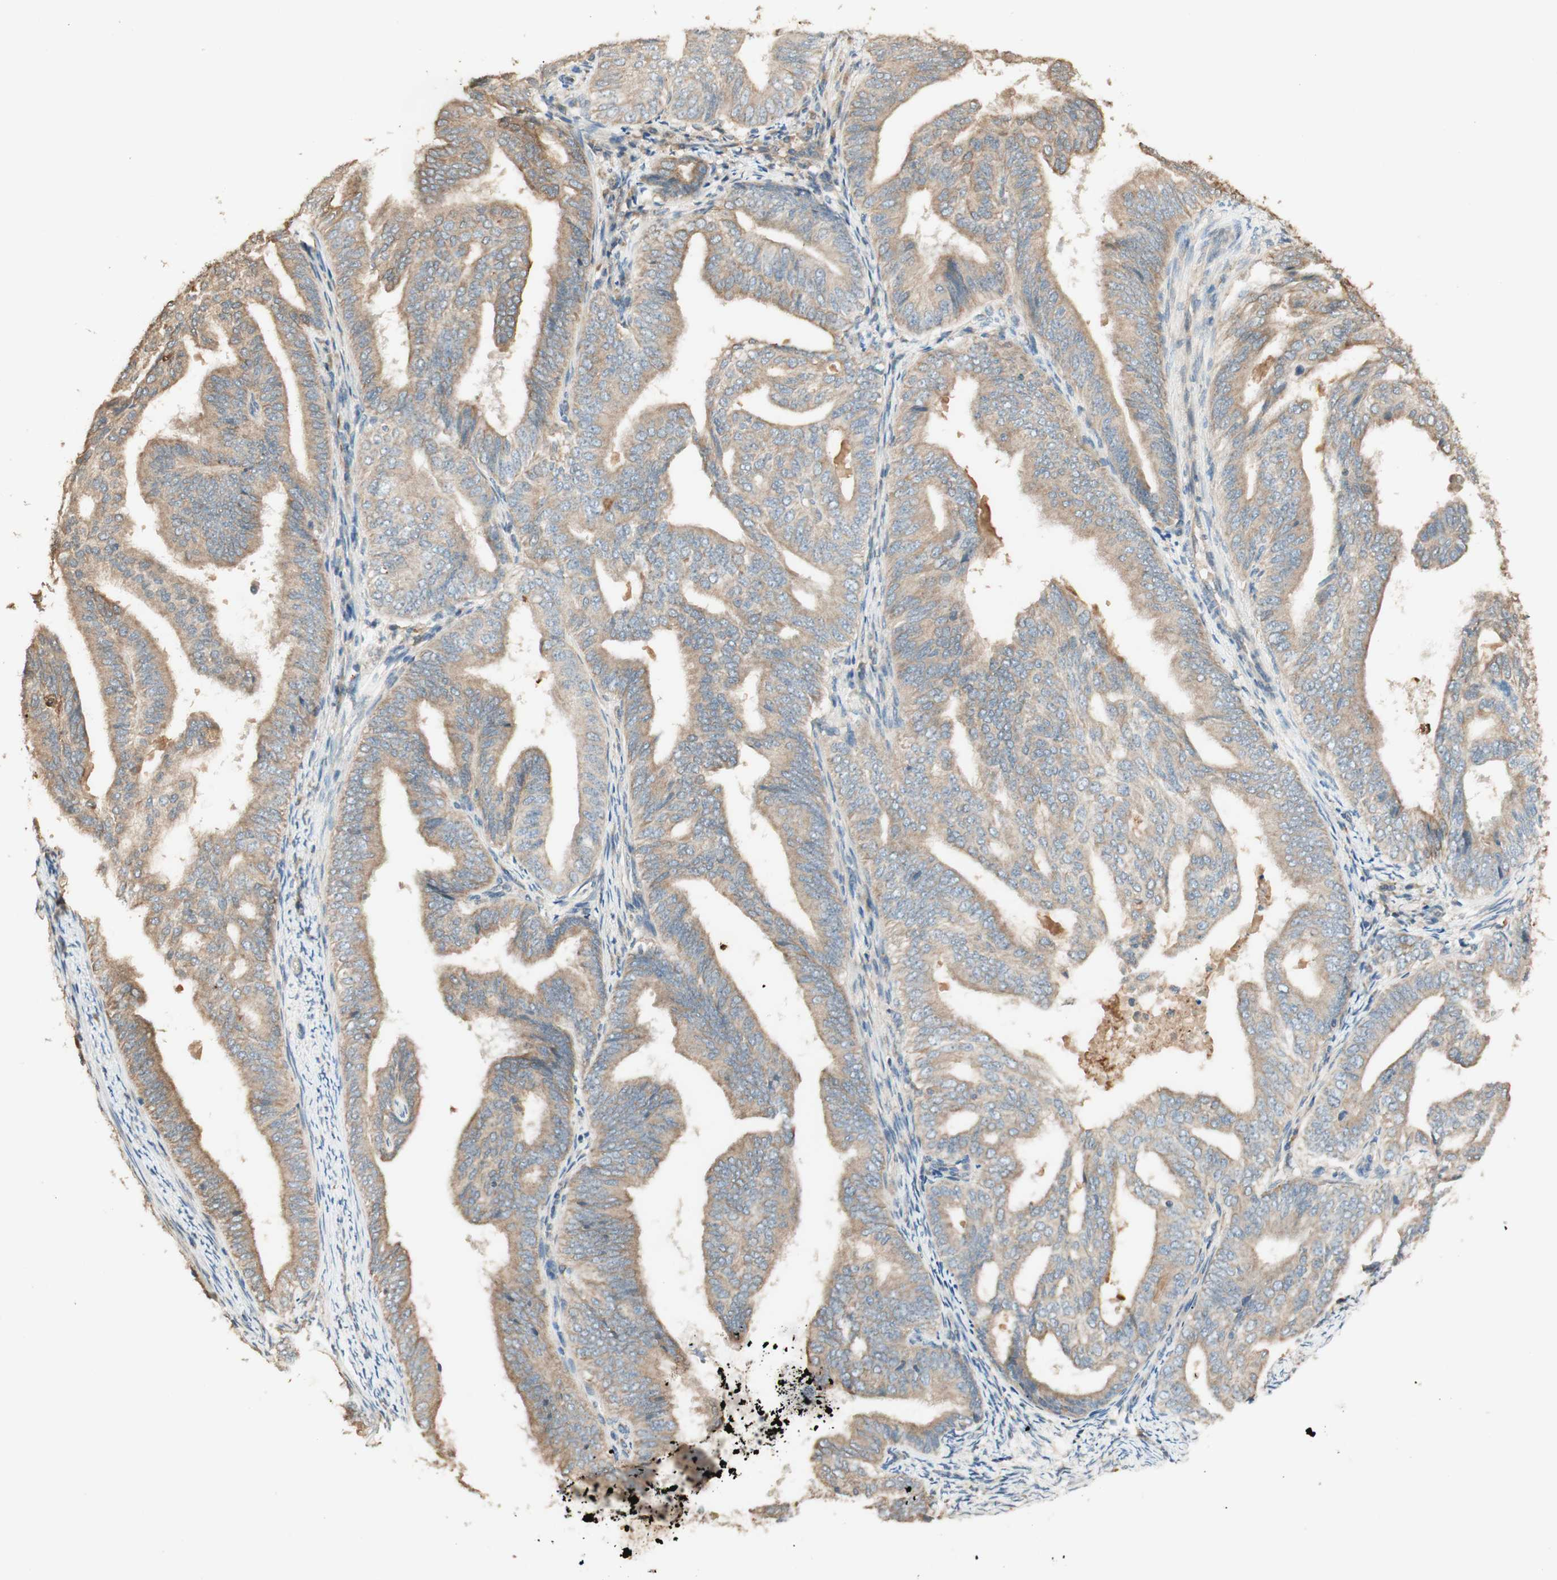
{"staining": {"intensity": "moderate", "quantity": ">75%", "location": "cytoplasmic/membranous"}, "tissue": "endometrial cancer", "cell_type": "Tumor cells", "image_type": "cancer", "snomed": [{"axis": "morphology", "description": "Adenocarcinoma, NOS"}, {"axis": "topography", "description": "Endometrium"}], "caption": "Immunohistochemistry (IHC) staining of endometrial adenocarcinoma, which displays medium levels of moderate cytoplasmic/membranous positivity in about >75% of tumor cells indicating moderate cytoplasmic/membranous protein positivity. The staining was performed using DAB (3,3'-diaminobenzidine) (brown) for protein detection and nuclei were counterstained in hematoxylin (blue).", "gene": "CLCN2", "patient": {"sex": "female", "age": 58}}